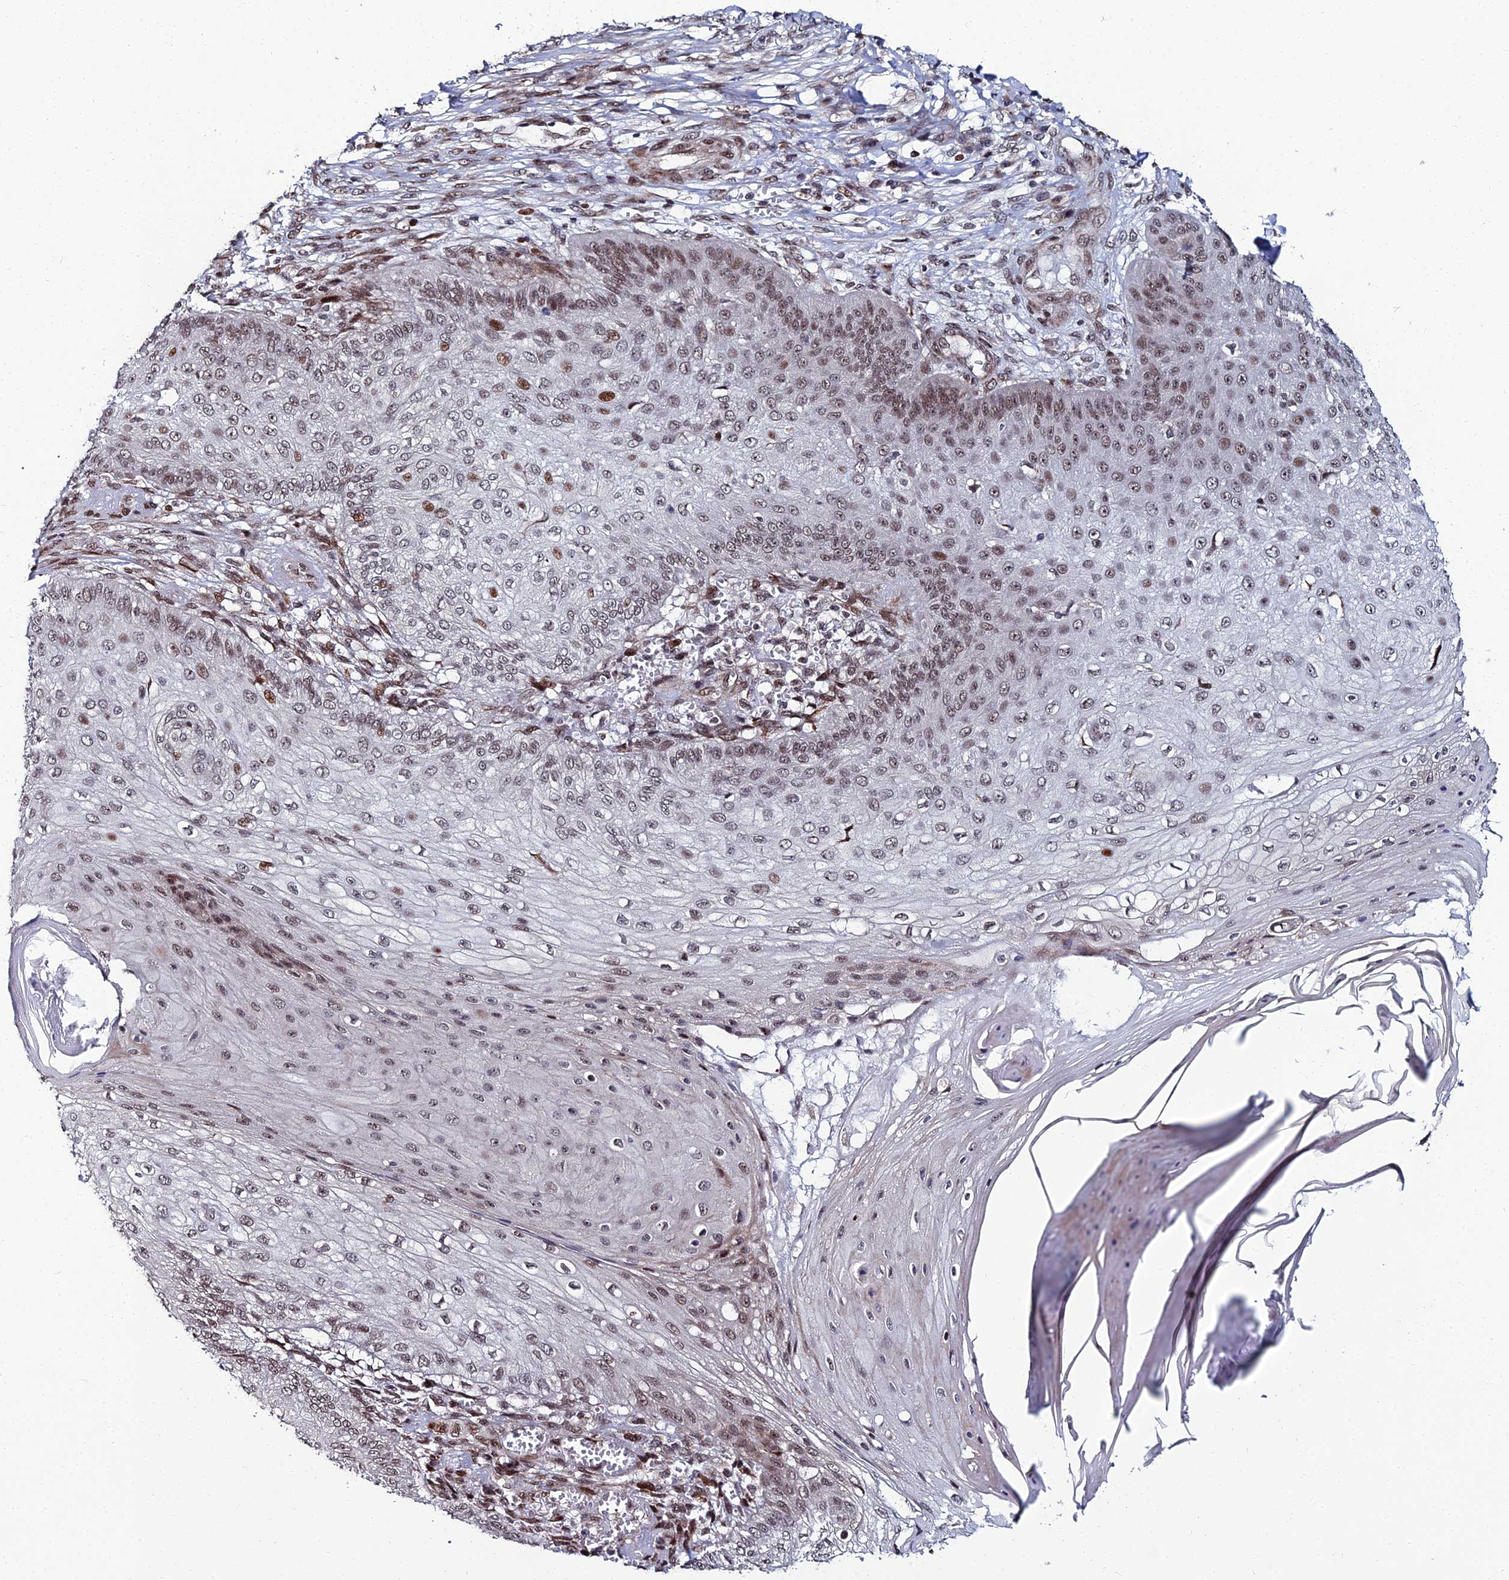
{"staining": {"intensity": "weak", "quantity": "<25%", "location": "nuclear"}, "tissue": "skin cancer", "cell_type": "Tumor cells", "image_type": "cancer", "snomed": [{"axis": "morphology", "description": "Squamous cell carcinoma, NOS"}, {"axis": "topography", "description": "Skin"}], "caption": "Immunohistochemistry (IHC) of skin squamous cell carcinoma demonstrates no positivity in tumor cells.", "gene": "ZNF668", "patient": {"sex": "male", "age": 70}}